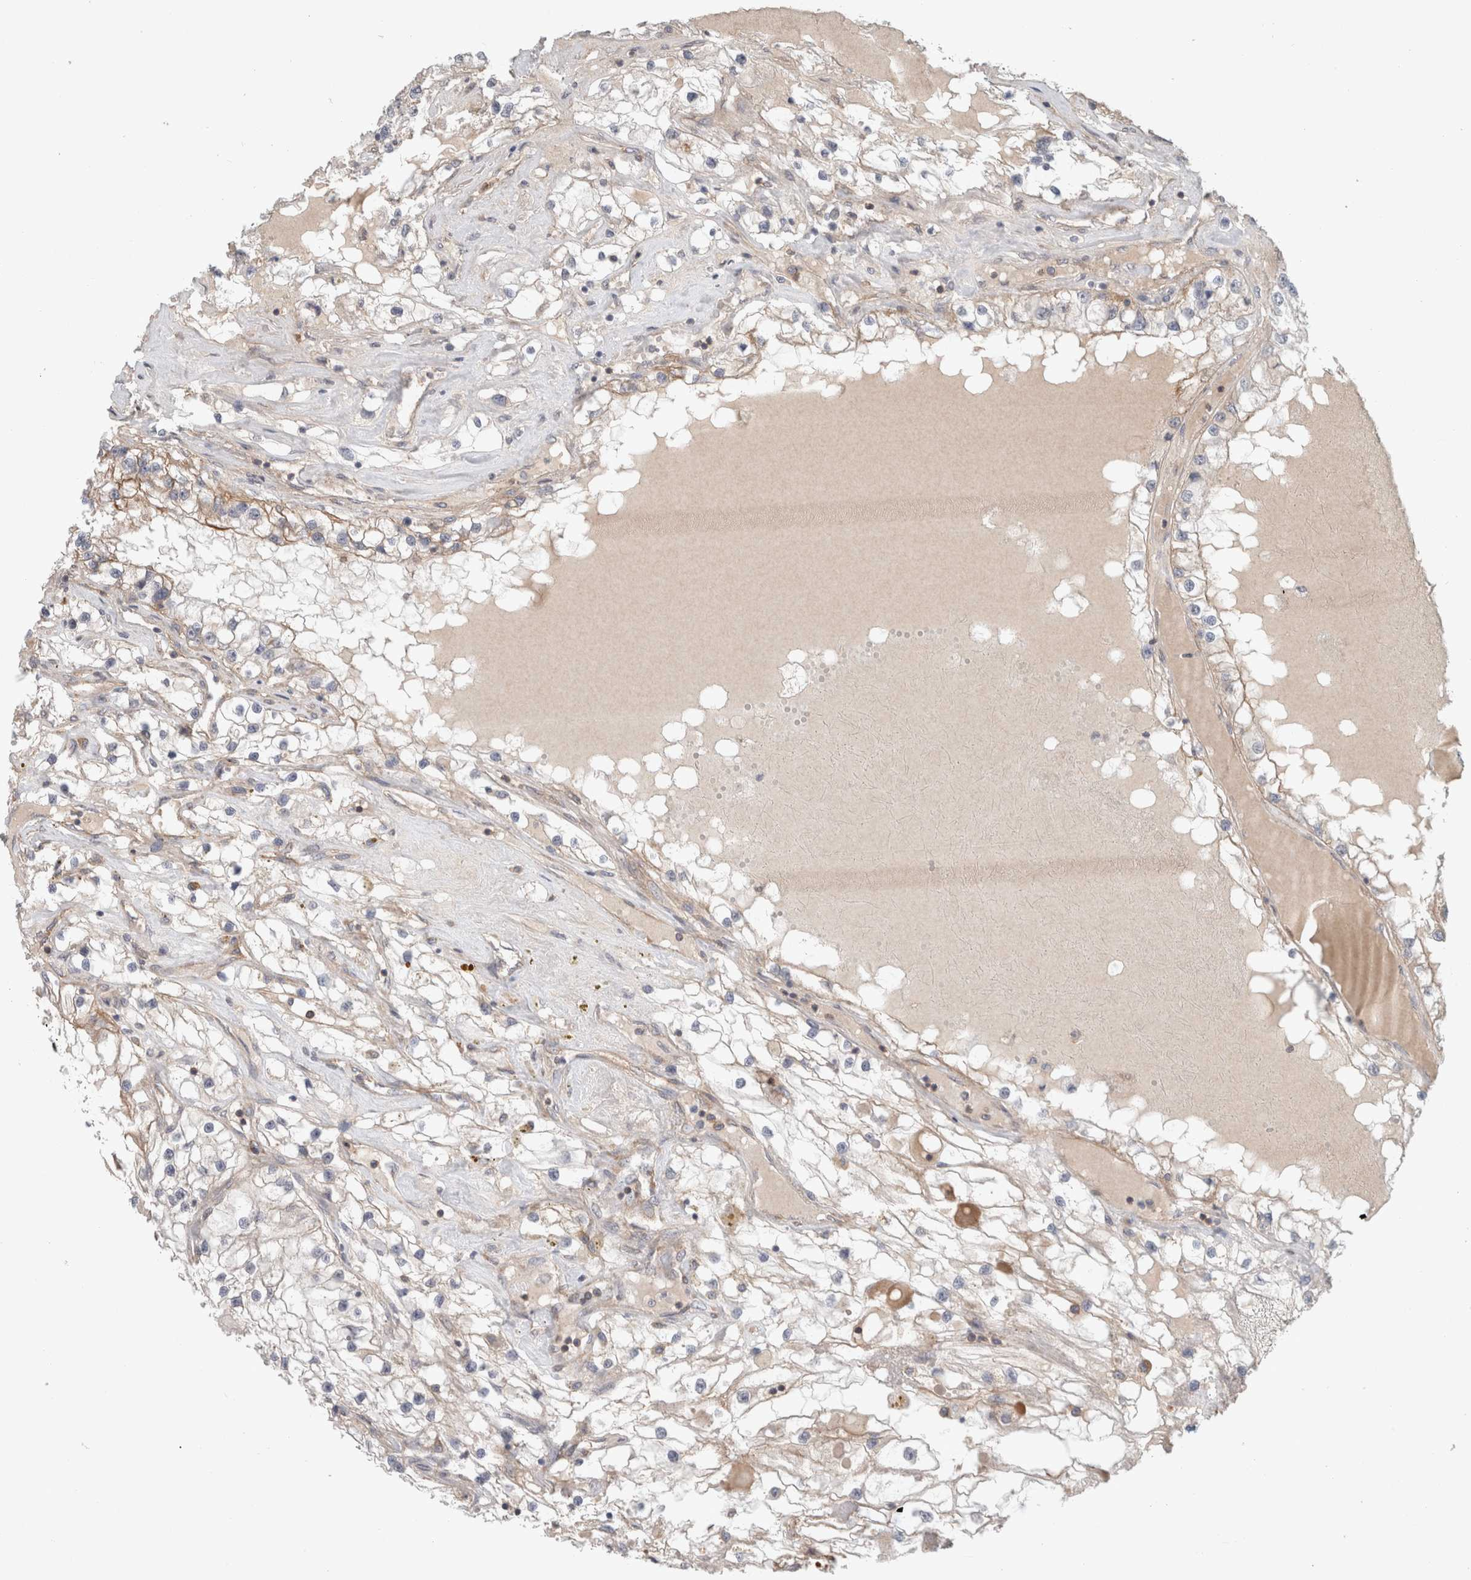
{"staining": {"intensity": "negative", "quantity": "none", "location": "none"}, "tissue": "renal cancer", "cell_type": "Tumor cells", "image_type": "cancer", "snomed": [{"axis": "morphology", "description": "Adenocarcinoma, NOS"}, {"axis": "topography", "description": "Kidney"}], "caption": "Tumor cells show no significant expression in renal cancer.", "gene": "RASAL2", "patient": {"sex": "male", "age": 68}}